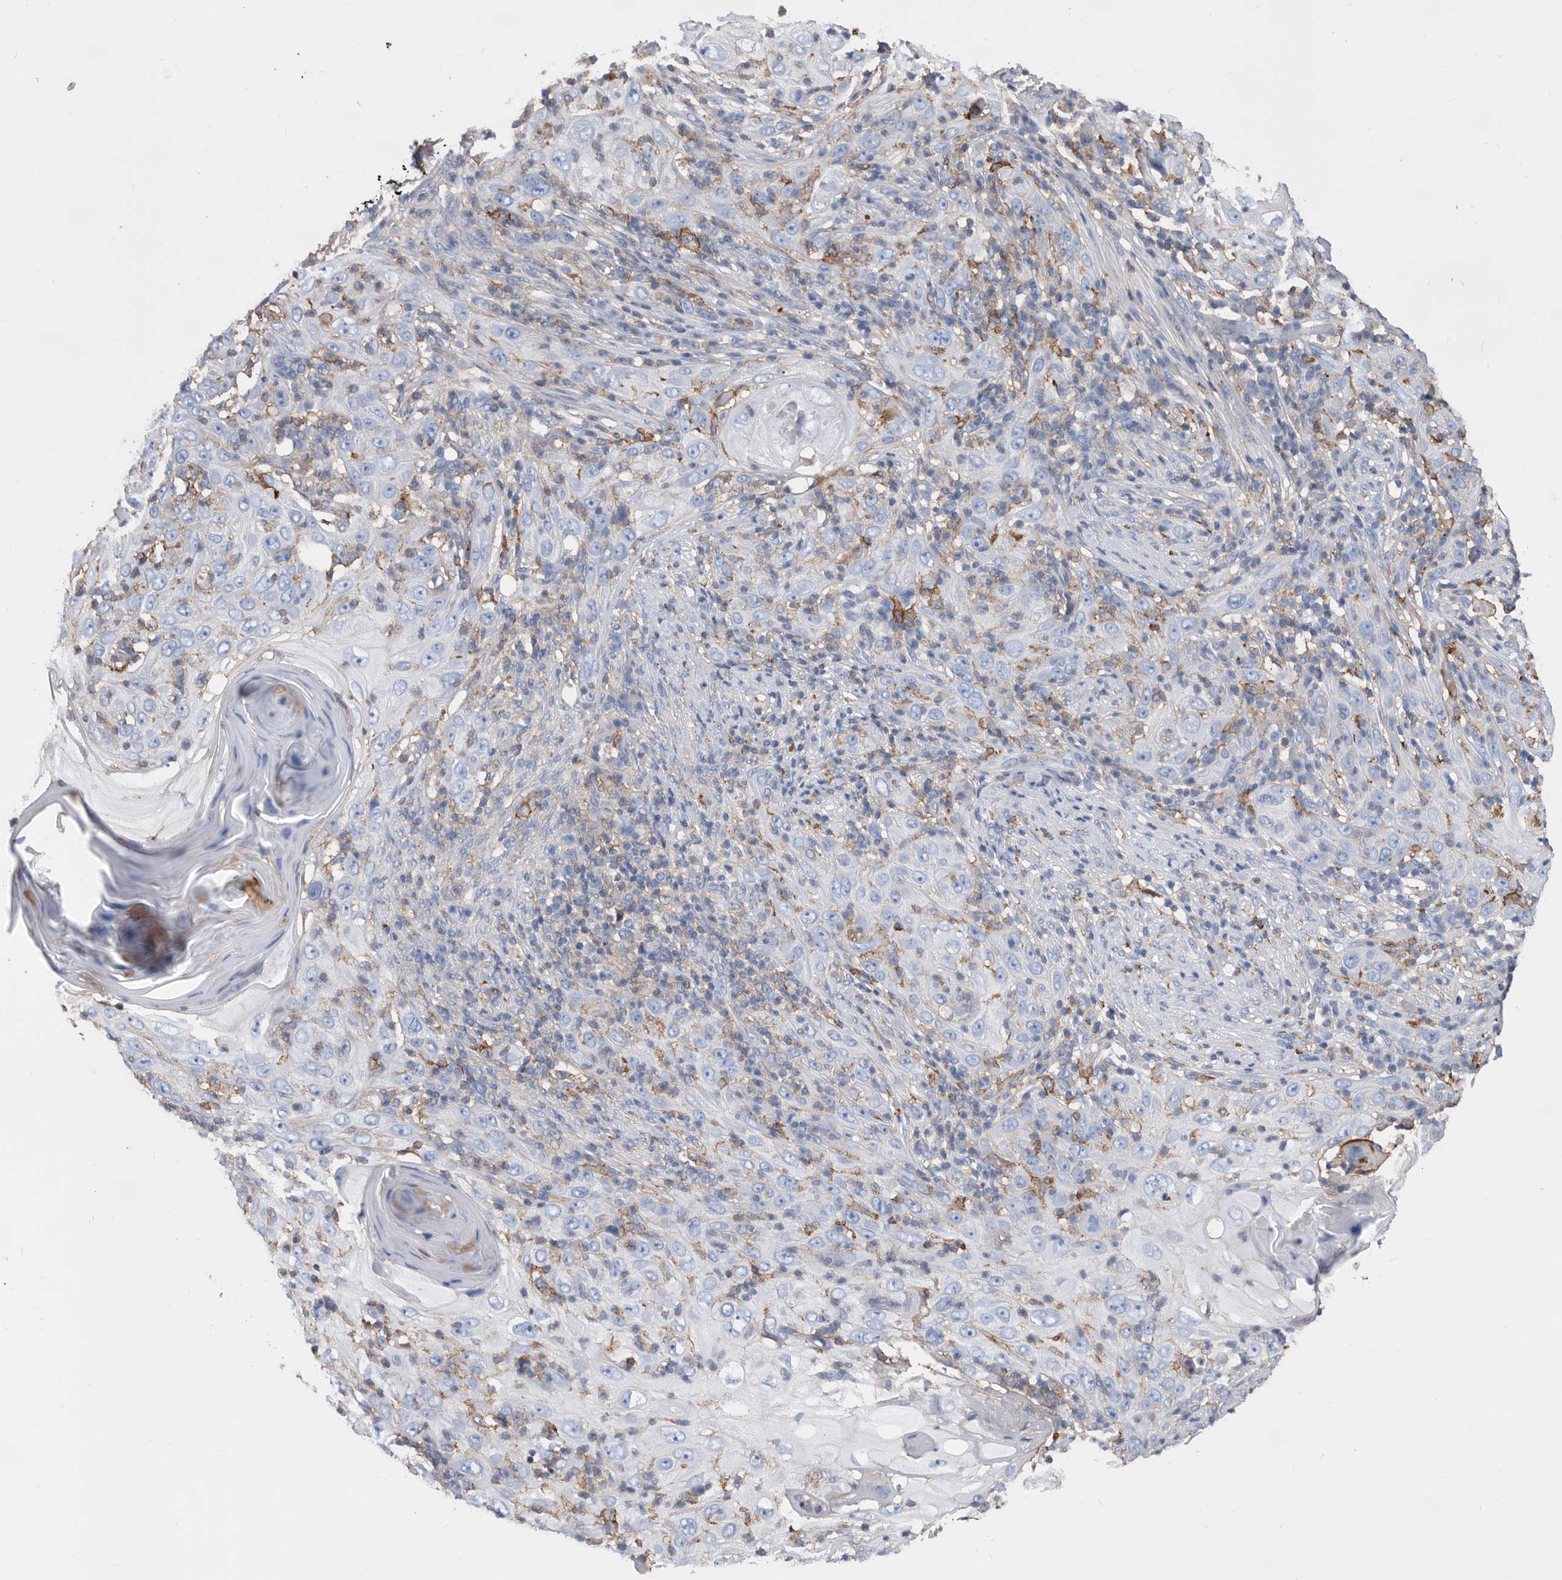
{"staining": {"intensity": "negative", "quantity": "none", "location": "none"}, "tissue": "skin cancer", "cell_type": "Tumor cells", "image_type": "cancer", "snomed": [{"axis": "morphology", "description": "Squamous cell carcinoma, NOS"}, {"axis": "topography", "description": "Skin"}], "caption": "Protein analysis of skin cancer (squamous cell carcinoma) demonstrates no significant staining in tumor cells.", "gene": "MS4A4A", "patient": {"sex": "female", "age": 88}}